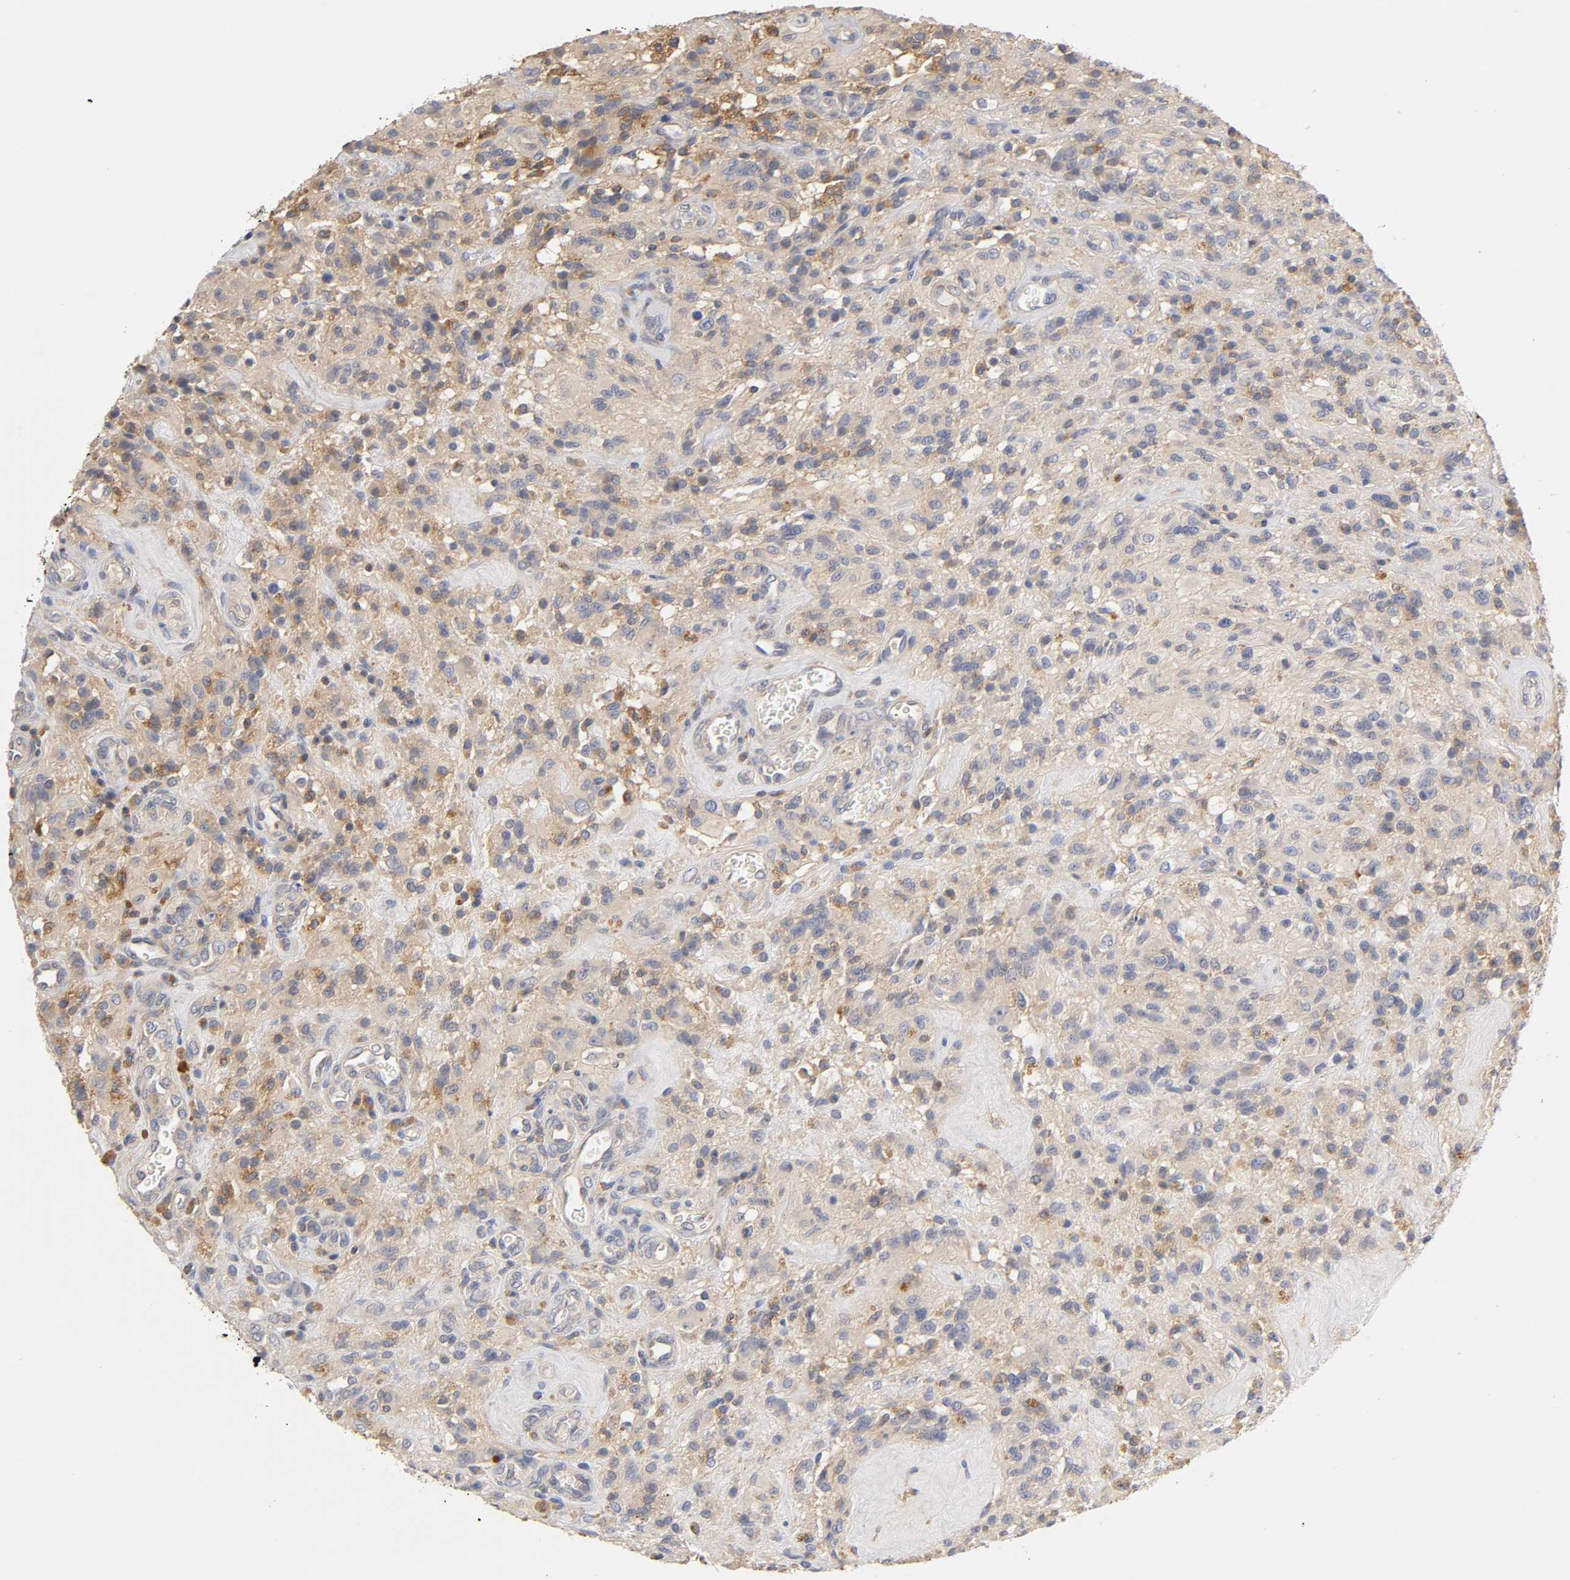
{"staining": {"intensity": "weak", "quantity": ">75%", "location": "cytoplasmic/membranous"}, "tissue": "glioma", "cell_type": "Tumor cells", "image_type": "cancer", "snomed": [{"axis": "morphology", "description": "Normal tissue, NOS"}, {"axis": "morphology", "description": "Glioma, malignant, High grade"}, {"axis": "topography", "description": "Cerebral cortex"}], "caption": "DAB immunohistochemical staining of human malignant glioma (high-grade) shows weak cytoplasmic/membranous protein positivity in approximately >75% of tumor cells.", "gene": "RHOA", "patient": {"sex": "male", "age": 56}}